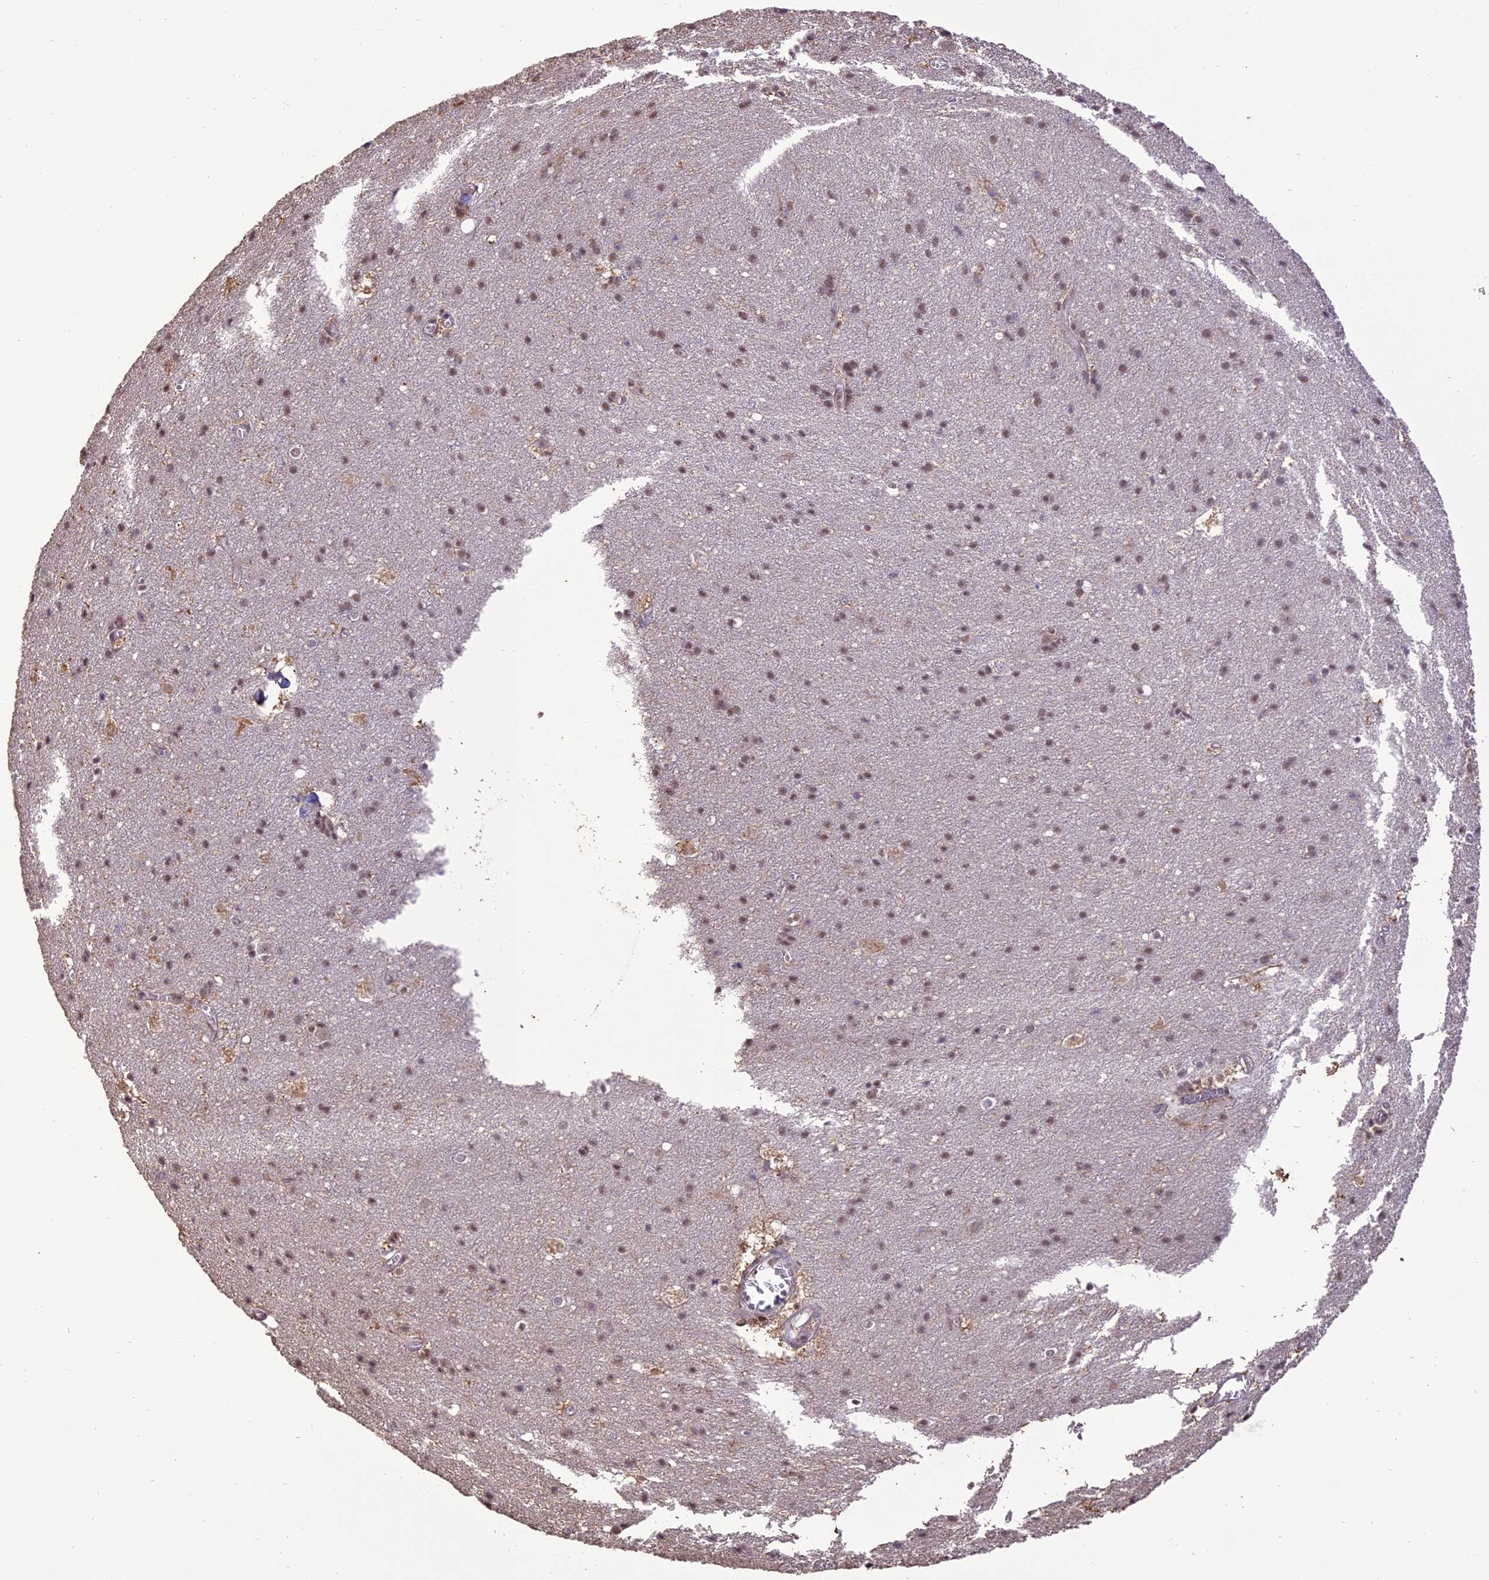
{"staining": {"intensity": "weak", "quantity": "<25%", "location": "nuclear"}, "tissue": "cerebral cortex", "cell_type": "Endothelial cells", "image_type": "normal", "snomed": [{"axis": "morphology", "description": "Normal tissue, NOS"}, {"axis": "topography", "description": "Cerebral cortex"}], "caption": "Normal cerebral cortex was stained to show a protein in brown. There is no significant positivity in endothelial cells. (DAB immunohistochemistry (IHC) visualized using brightfield microscopy, high magnification).", "gene": "TIGD7", "patient": {"sex": "male", "age": 54}}